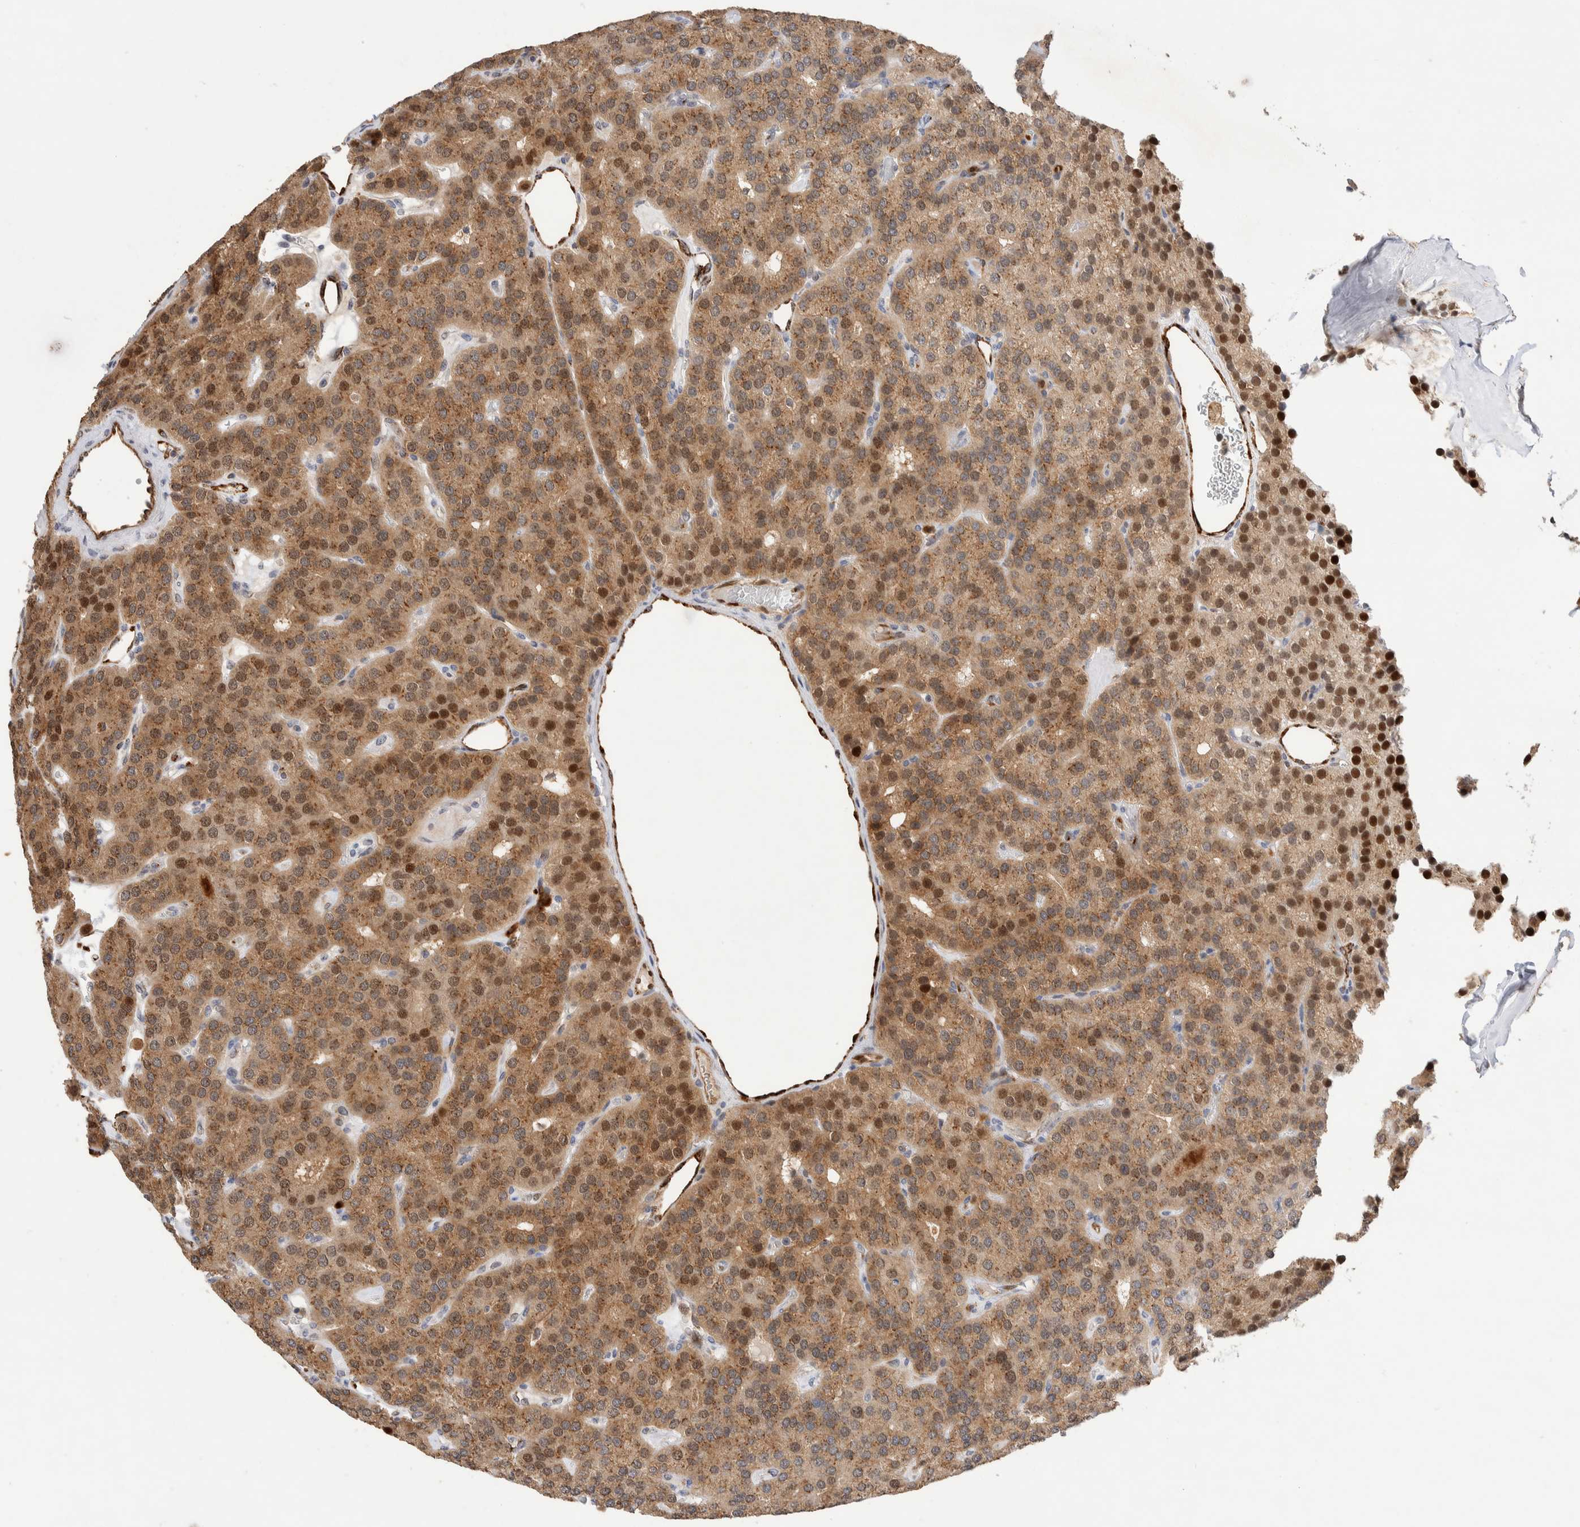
{"staining": {"intensity": "moderate", "quantity": "25%-75%", "location": "cytoplasmic/membranous,nuclear"}, "tissue": "parathyroid gland", "cell_type": "Glandular cells", "image_type": "normal", "snomed": [{"axis": "morphology", "description": "Normal tissue, NOS"}, {"axis": "morphology", "description": "Adenoma, NOS"}, {"axis": "topography", "description": "Parathyroid gland"}], "caption": "IHC (DAB) staining of normal human parathyroid gland reveals moderate cytoplasmic/membranous,nuclear protein staining in about 25%-75% of glandular cells. Immunohistochemistry stains the protein in brown and the nuclei are stained blue.", "gene": "NSMAF", "patient": {"sex": "female", "age": 86}}